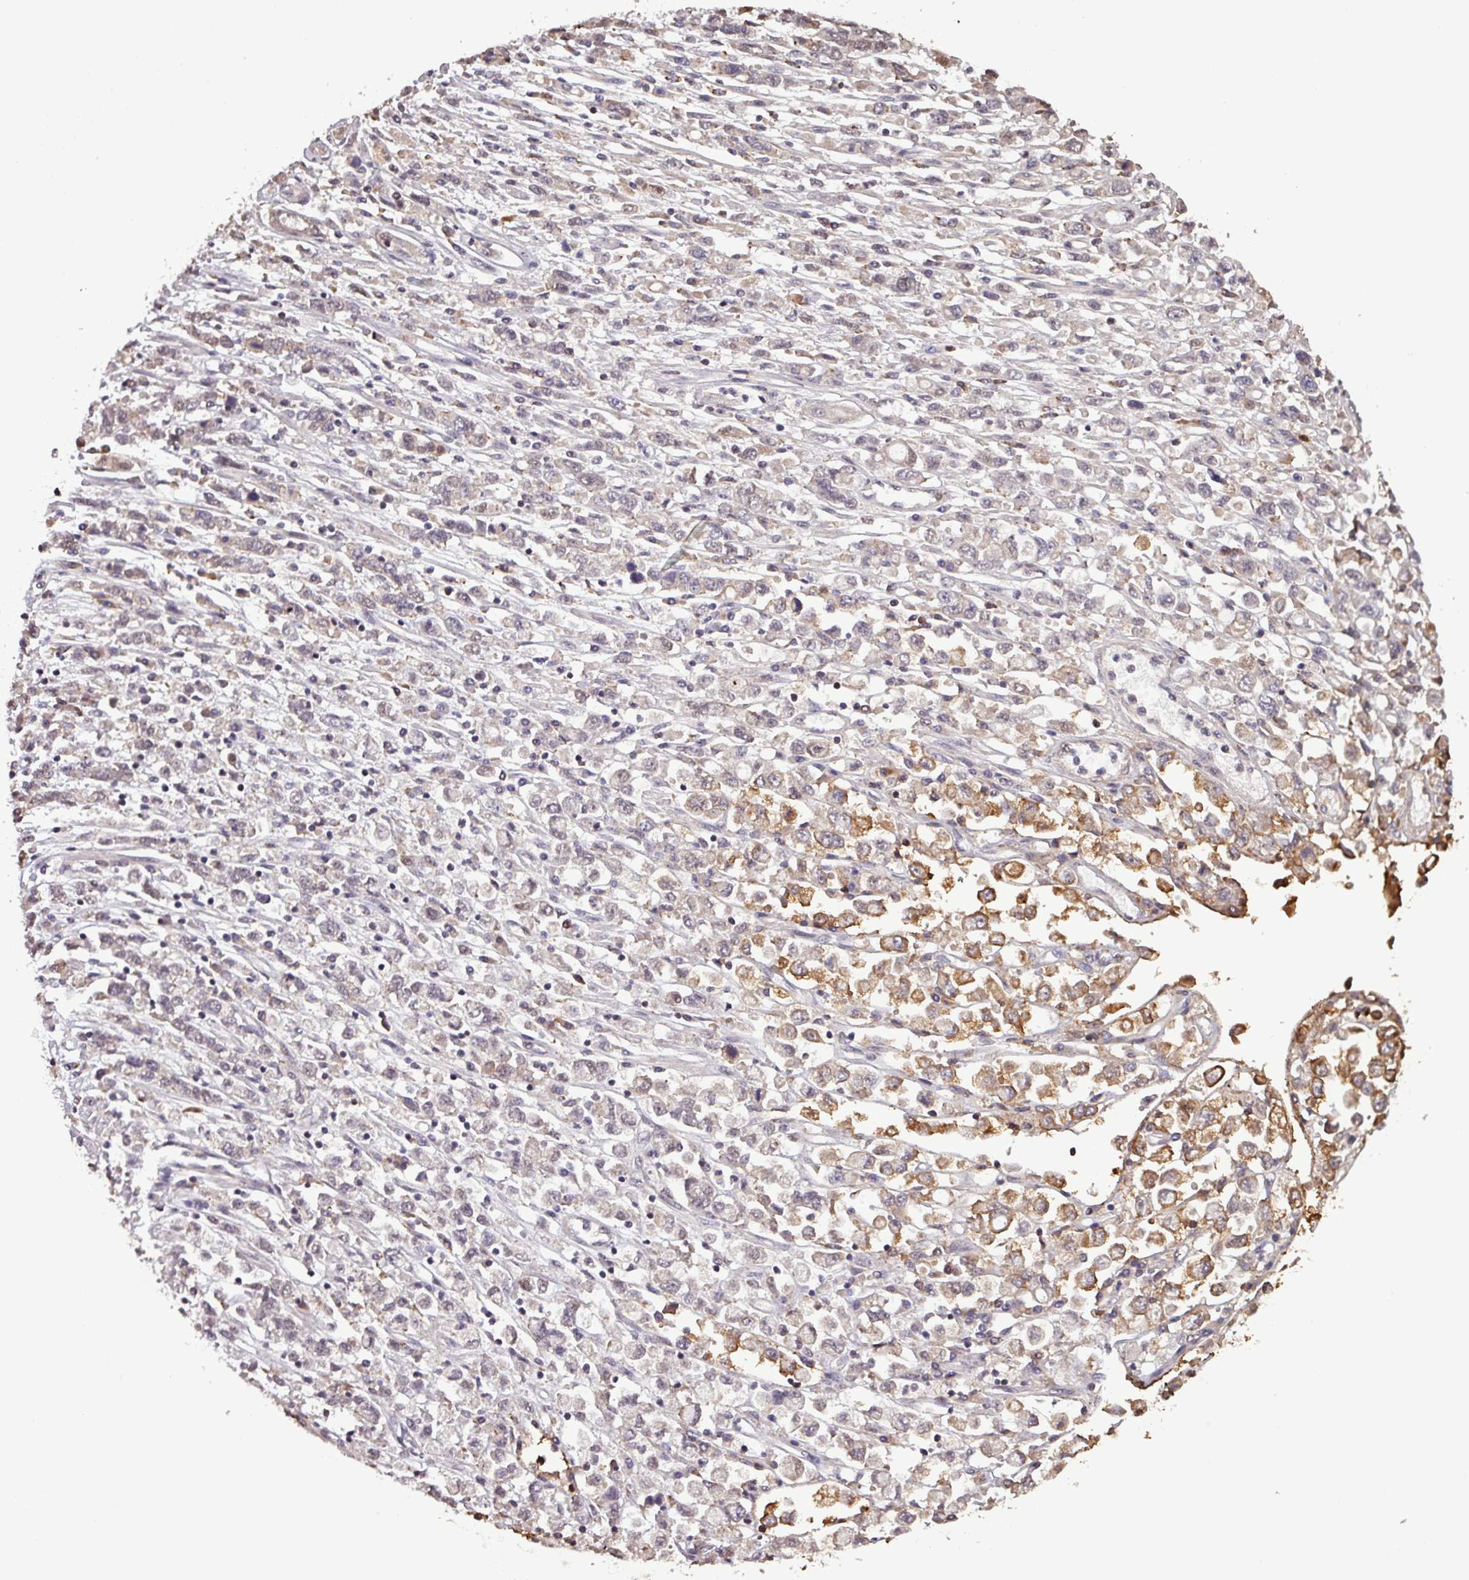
{"staining": {"intensity": "moderate", "quantity": "<25%", "location": "cytoplasmic/membranous"}, "tissue": "stomach cancer", "cell_type": "Tumor cells", "image_type": "cancer", "snomed": [{"axis": "morphology", "description": "Adenocarcinoma, NOS"}, {"axis": "topography", "description": "Stomach"}], "caption": "IHC (DAB (3,3'-diaminobenzidine)) staining of stomach cancer displays moderate cytoplasmic/membranous protein expression in approximately <25% of tumor cells.", "gene": "NOB1", "patient": {"sex": "female", "age": 76}}